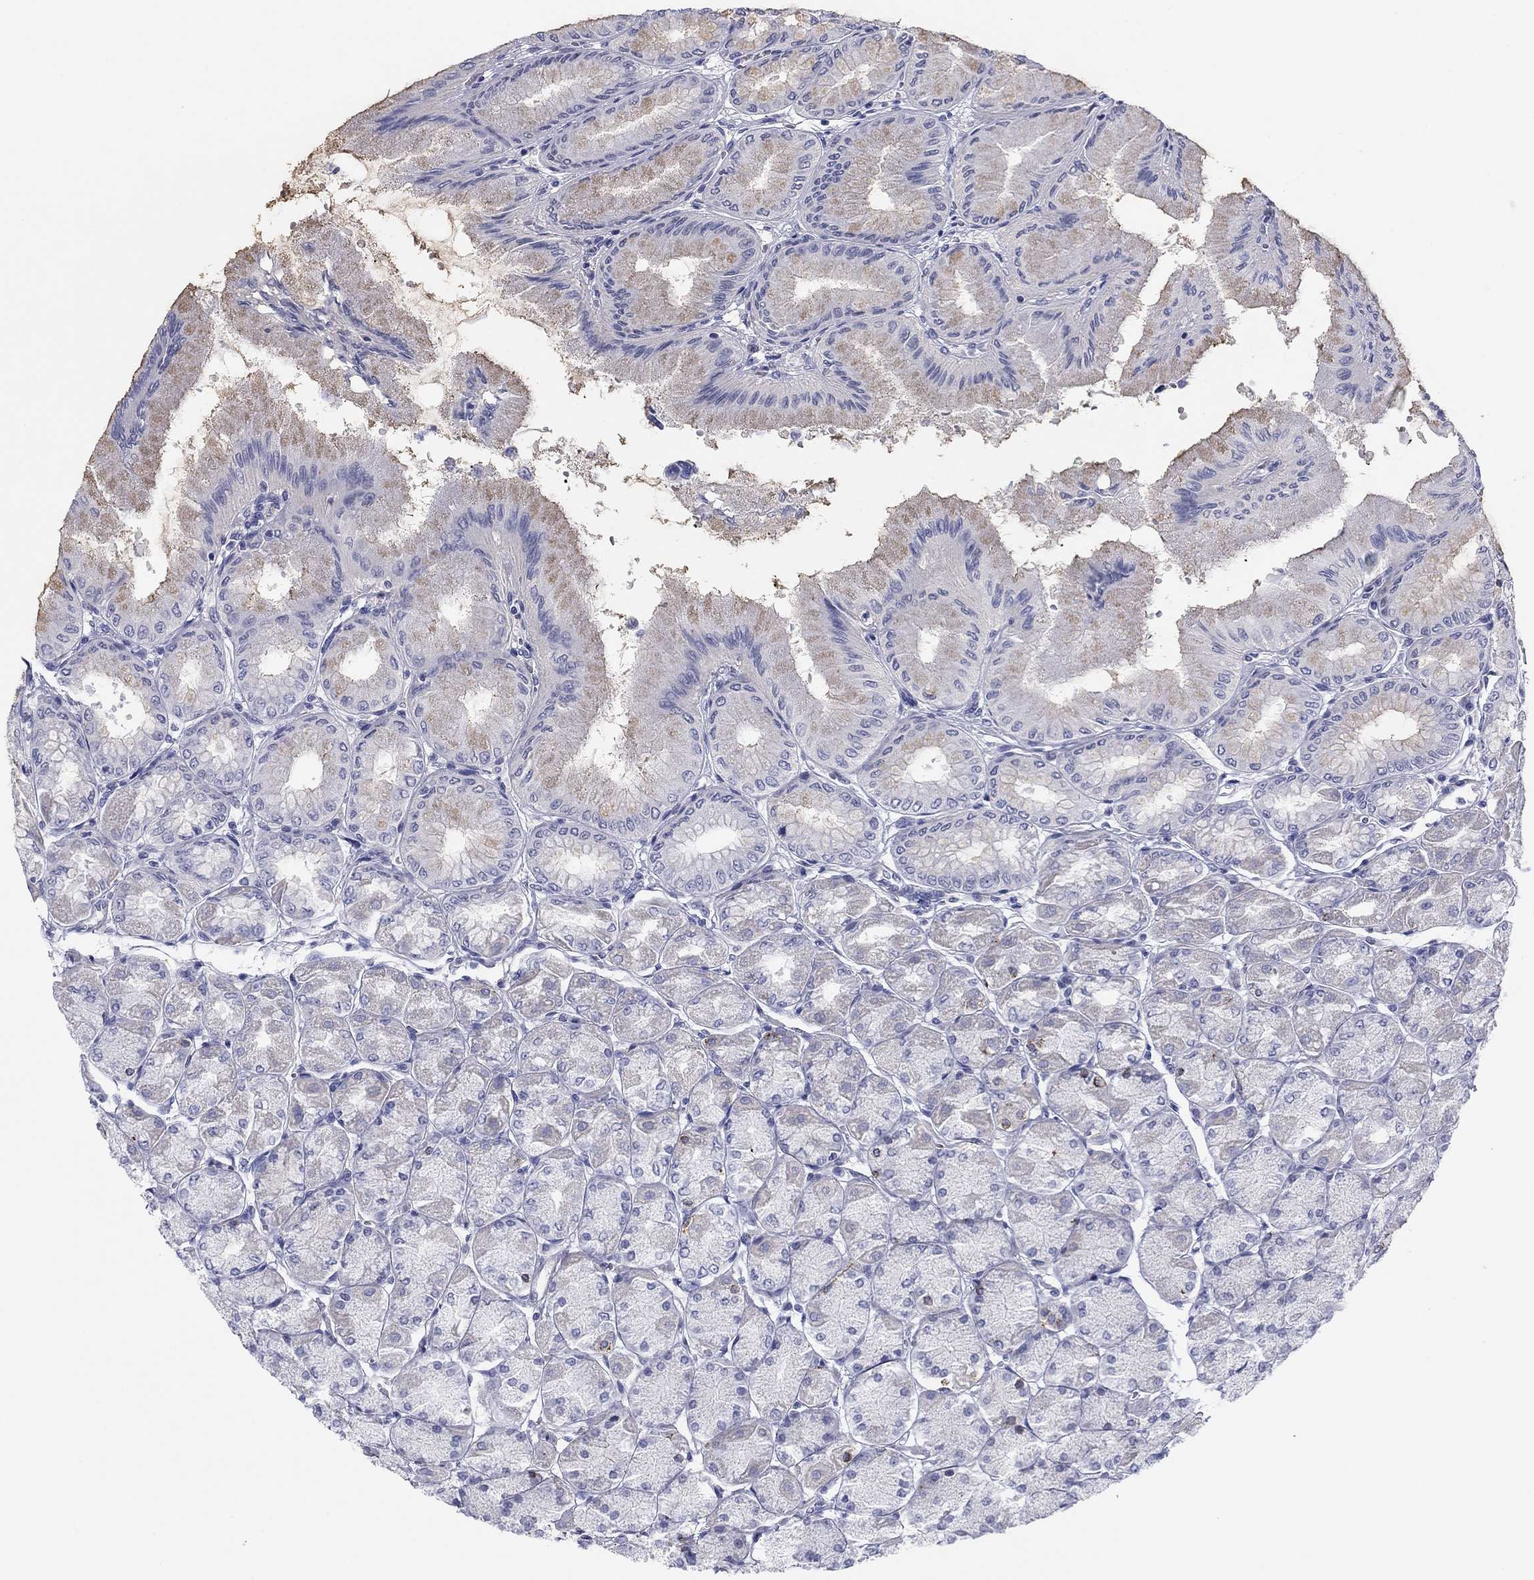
{"staining": {"intensity": "moderate", "quantity": "<25%", "location": "cytoplasmic/membranous"}, "tissue": "stomach", "cell_type": "Glandular cells", "image_type": "normal", "snomed": [{"axis": "morphology", "description": "Normal tissue, NOS"}, {"axis": "topography", "description": "Stomach, upper"}], "caption": "Protein expression analysis of benign stomach displays moderate cytoplasmic/membranous staining in approximately <25% of glandular cells.", "gene": "SEPTIN3", "patient": {"sex": "male", "age": 60}}